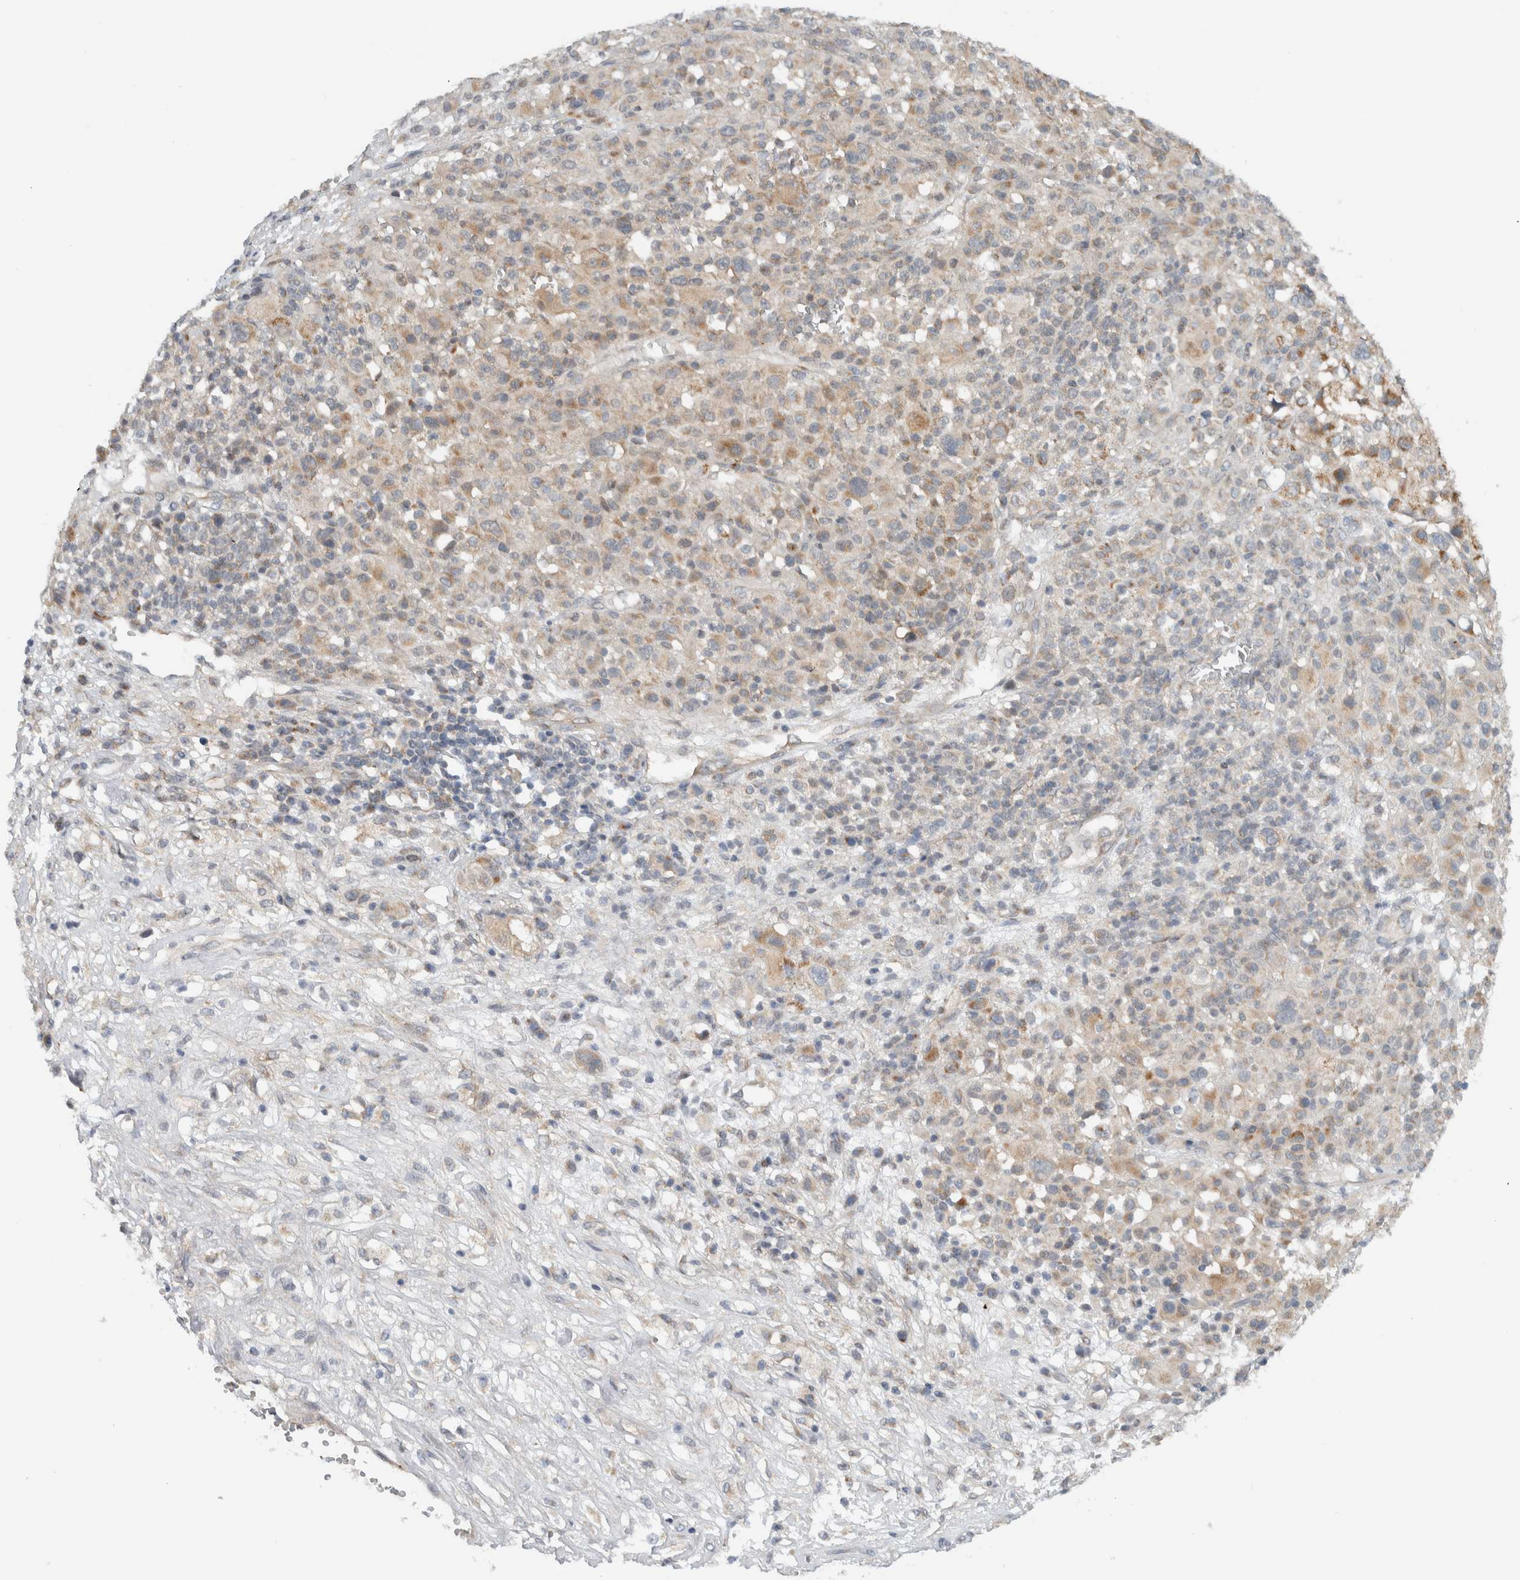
{"staining": {"intensity": "weak", "quantity": "25%-75%", "location": "cytoplasmic/membranous"}, "tissue": "melanoma", "cell_type": "Tumor cells", "image_type": "cancer", "snomed": [{"axis": "morphology", "description": "Malignant melanoma, Metastatic site"}, {"axis": "topography", "description": "Skin"}], "caption": "Protein analysis of malignant melanoma (metastatic site) tissue displays weak cytoplasmic/membranous staining in about 25%-75% of tumor cells. The staining is performed using DAB (3,3'-diaminobenzidine) brown chromogen to label protein expression. The nuclei are counter-stained blue using hematoxylin.", "gene": "RERE", "patient": {"sex": "female", "age": 74}}